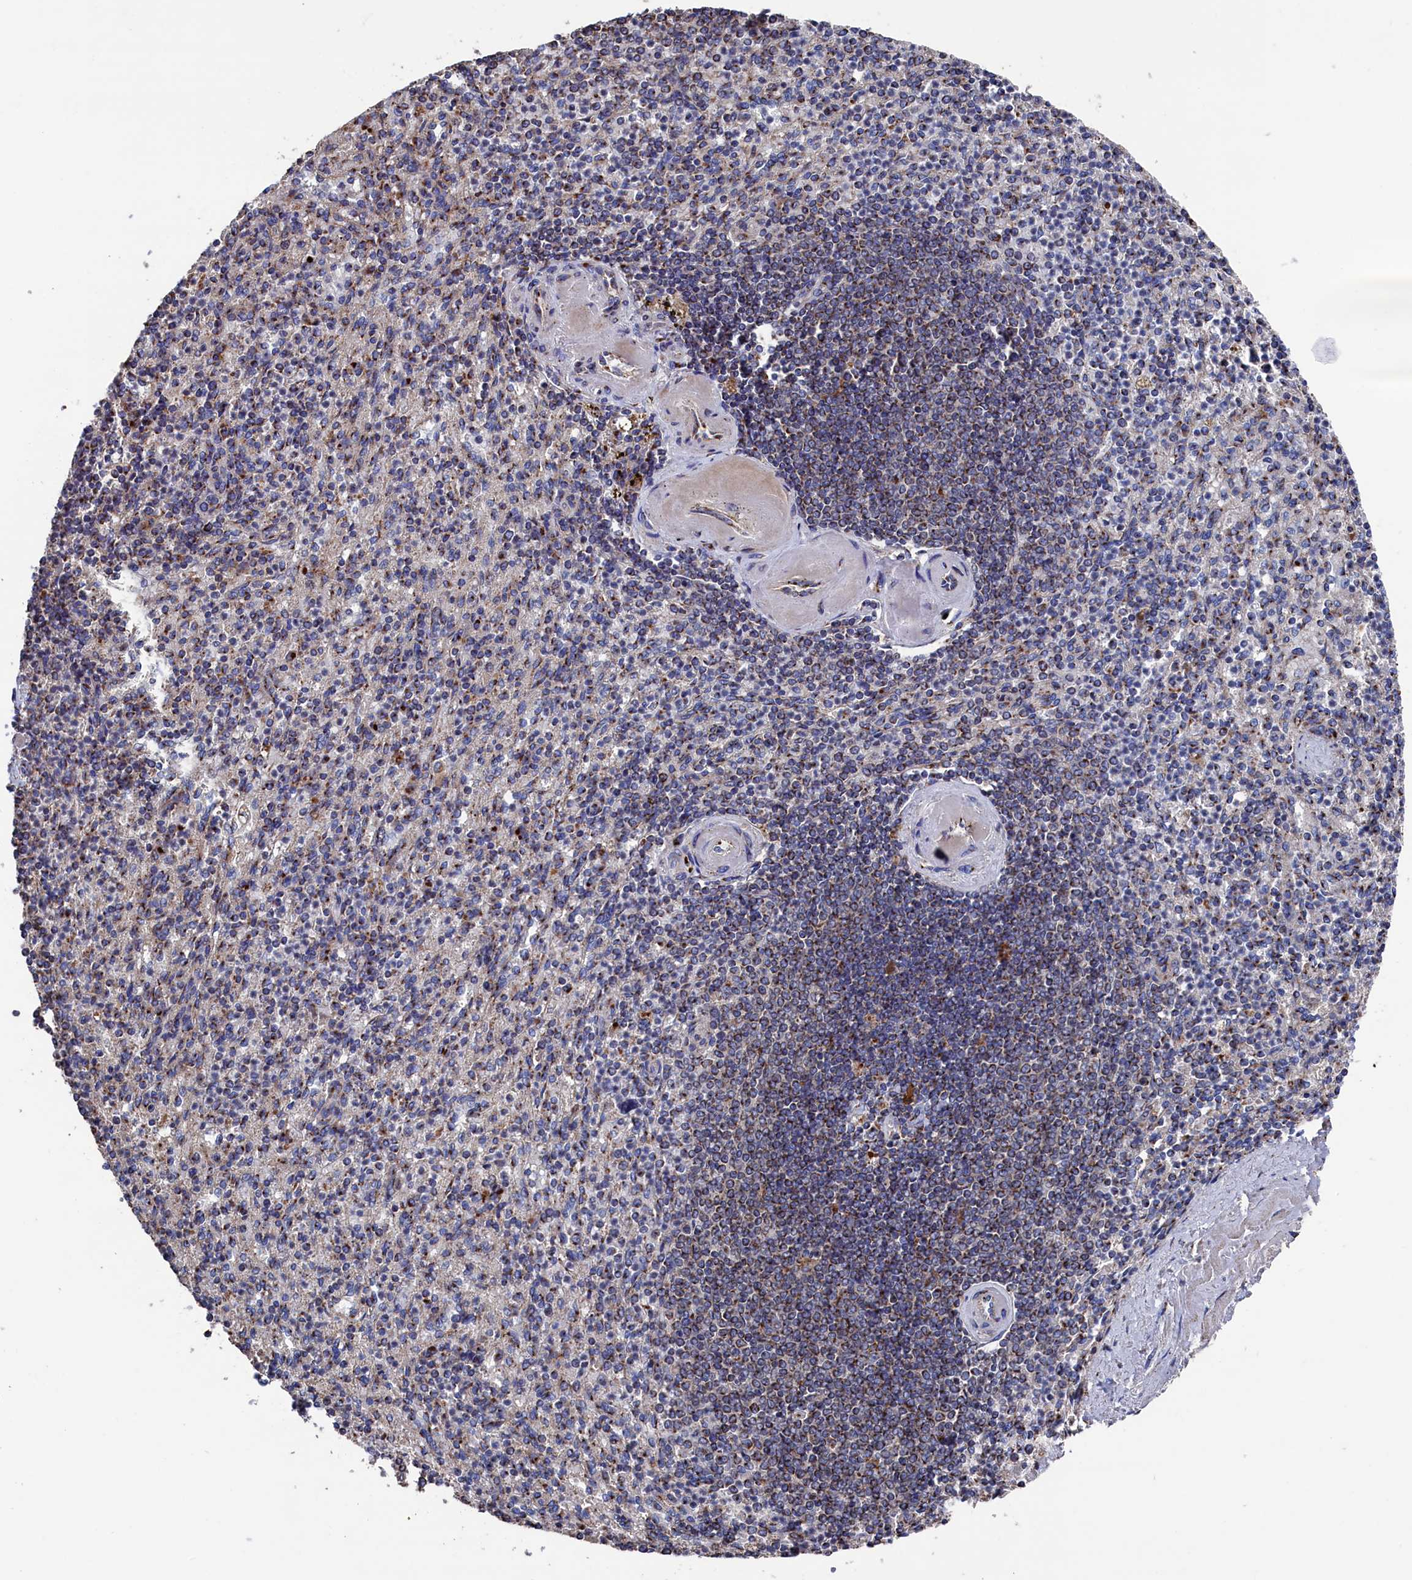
{"staining": {"intensity": "moderate", "quantity": ">75%", "location": "cytoplasmic/membranous"}, "tissue": "spleen", "cell_type": "Cells in red pulp", "image_type": "normal", "snomed": [{"axis": "morphology", "description": "Normal tissue, NOS"}, {"axis": "topography", "description": "Spleen"}], "caption": "Immunohistochemistry histopathology image of benign spleen: human spleen stained using immunohistochemistry reveals medium levels of moderate protein expression localized specifically in the cytoplasmic/membranous of cells in red pulp, appearing as a cytoplasmic/membranous brown color.", "gene": "PRRC1", "patient": {"sex": "female", "age": 74}}